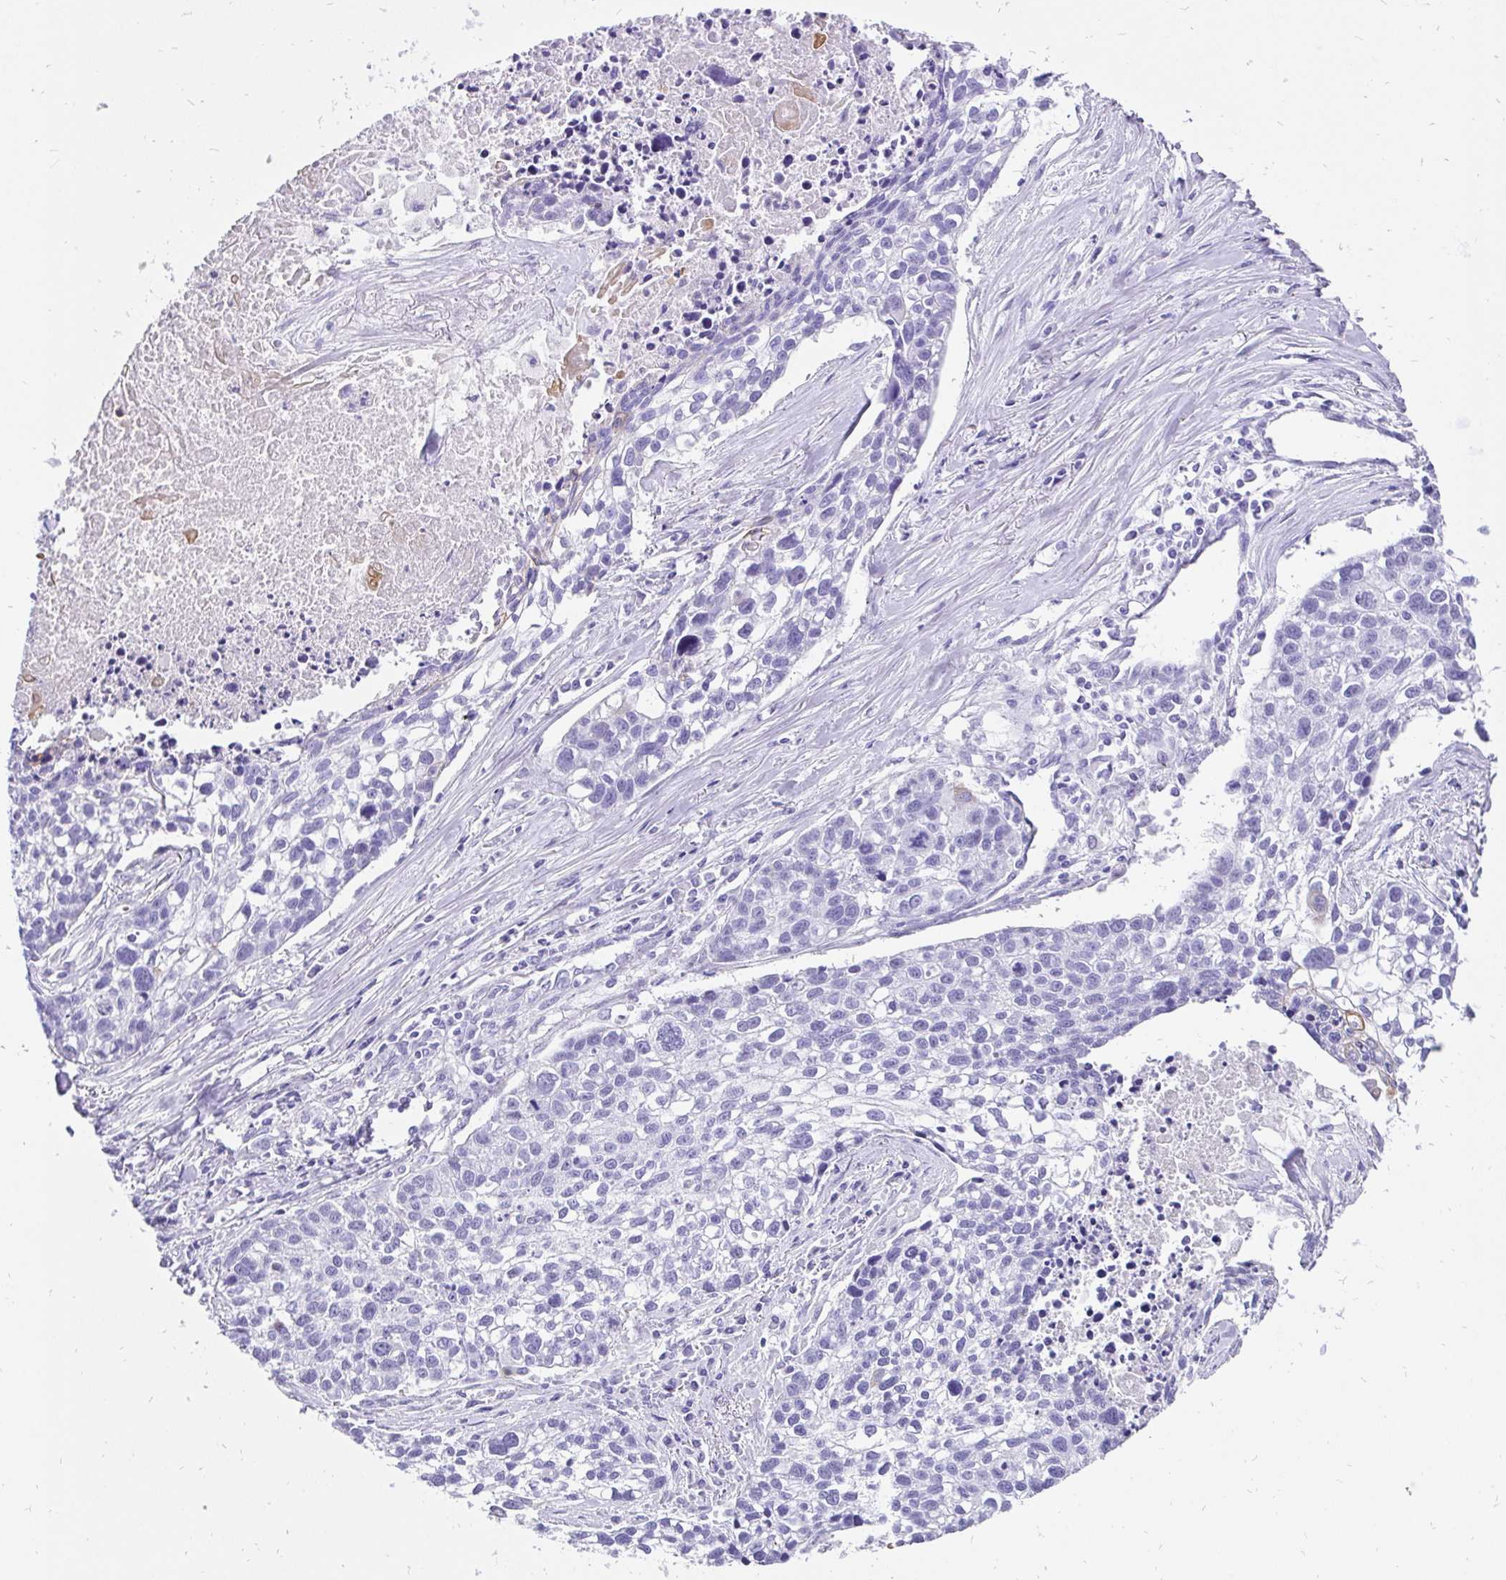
{"staining": {"intensity": "negative", "quantity": "none", "location": "none"}, "tissue": "lung cancer", "cell_type": "Tumor cells", "image_type": "cancer", "snomed": [{"axis": "morphology", "description": "Squamous cell carcinoma, NOS"}, {"axis": "topography", "description": "Lung"}], "caption": "Immunohistochemistry image of neoplastic tissue: human squamous cell carcinoma (lung) stained with DAB (3,3'-diaminobenzidine) exhibits no significant protein expression in tumor cells.", "gene": "KRT13", "patient": {"sex": "male", "age": 74}}